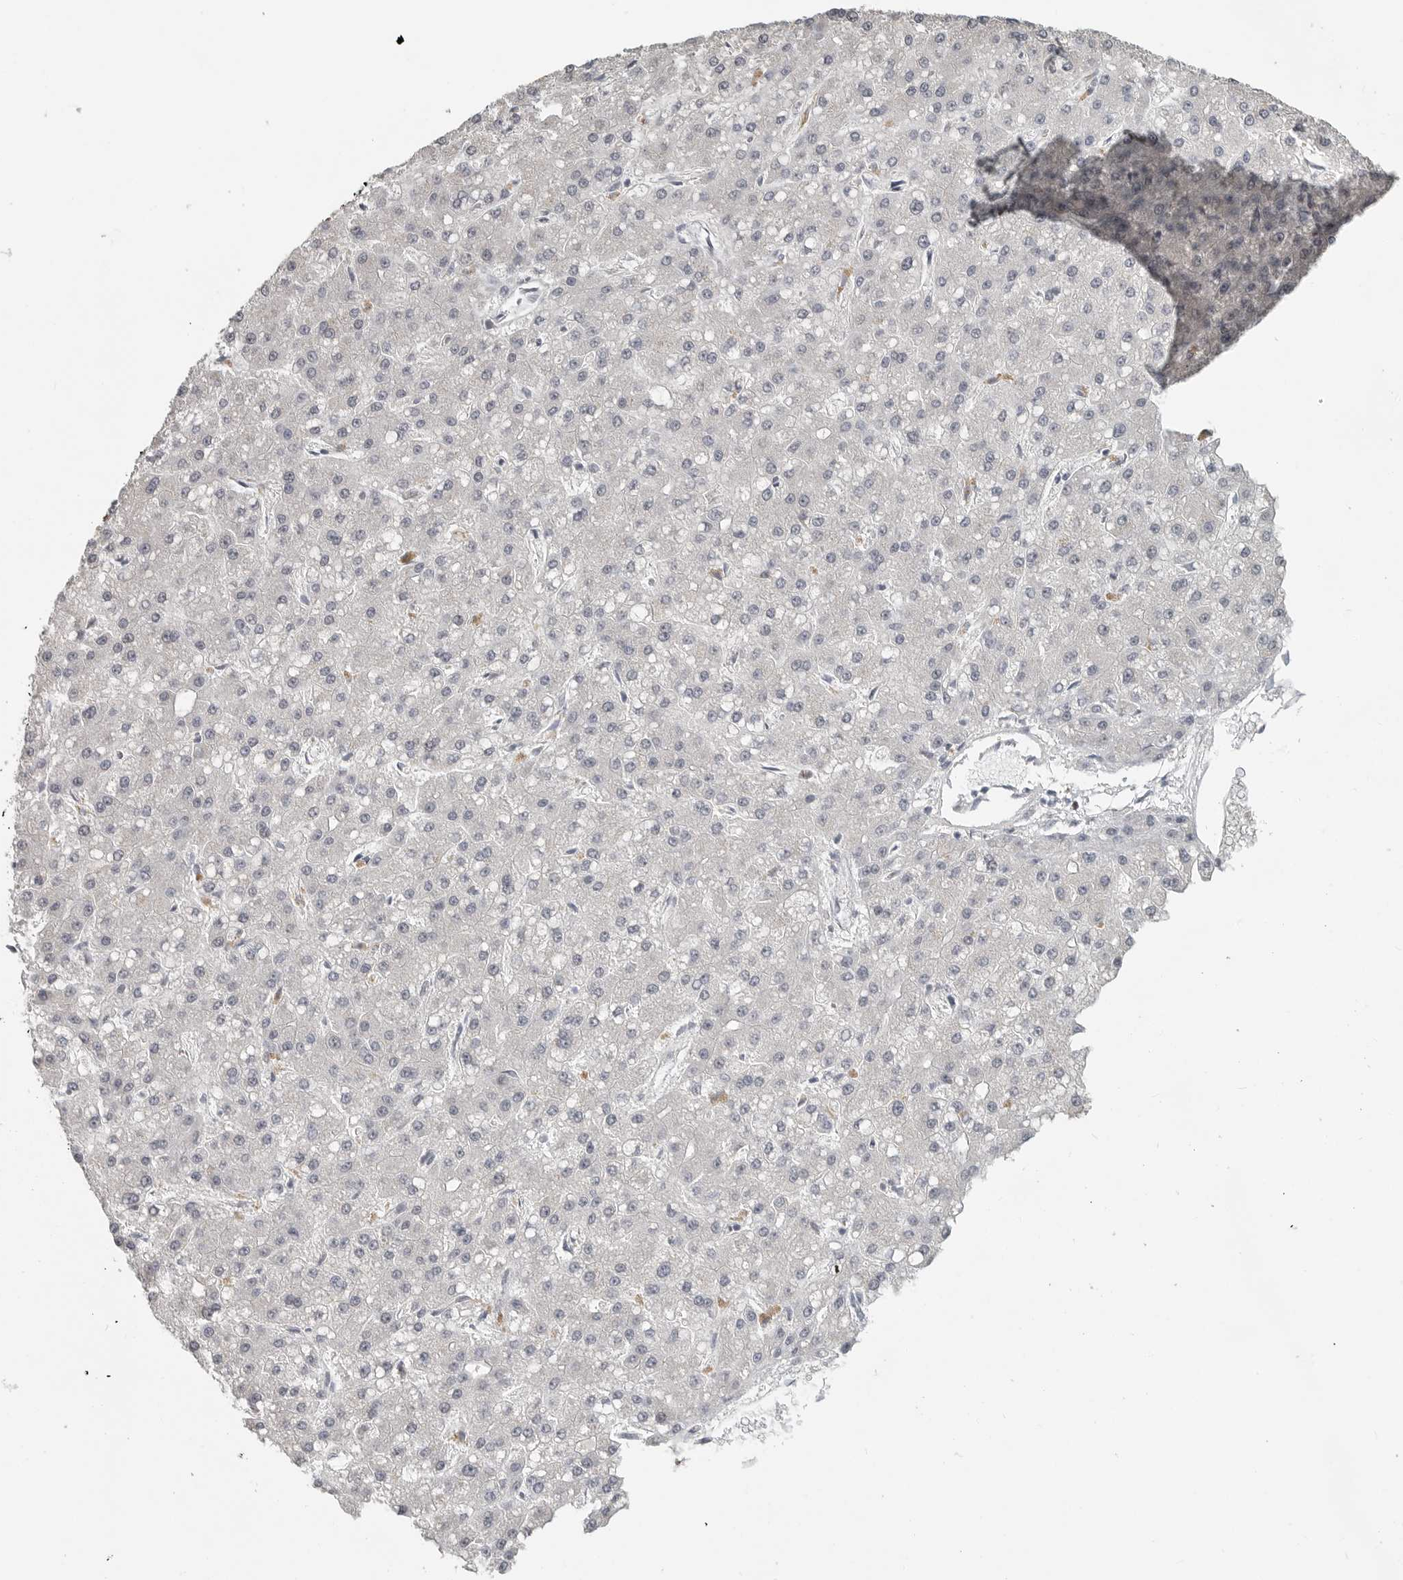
{"staining": {"intensity": "negative", "quantity": "none", "location": "none"}, "tissue": "liver cancer", "cell_type": "Tumor cells", "image_type": "cancer", "snomed": [{"axis": "morphology", "description": "Carcinoma, Hepatocellular, NOS"}, {"axis": "topography", "description": "Liver"}], "caption": "This is an immunohistochemistry micrograph of human hepatocellular carcinoma (liver). There is no positivity in tumor cells.", "gene": "FOXP3", "patient": {"sex": "male", "age": 67}}